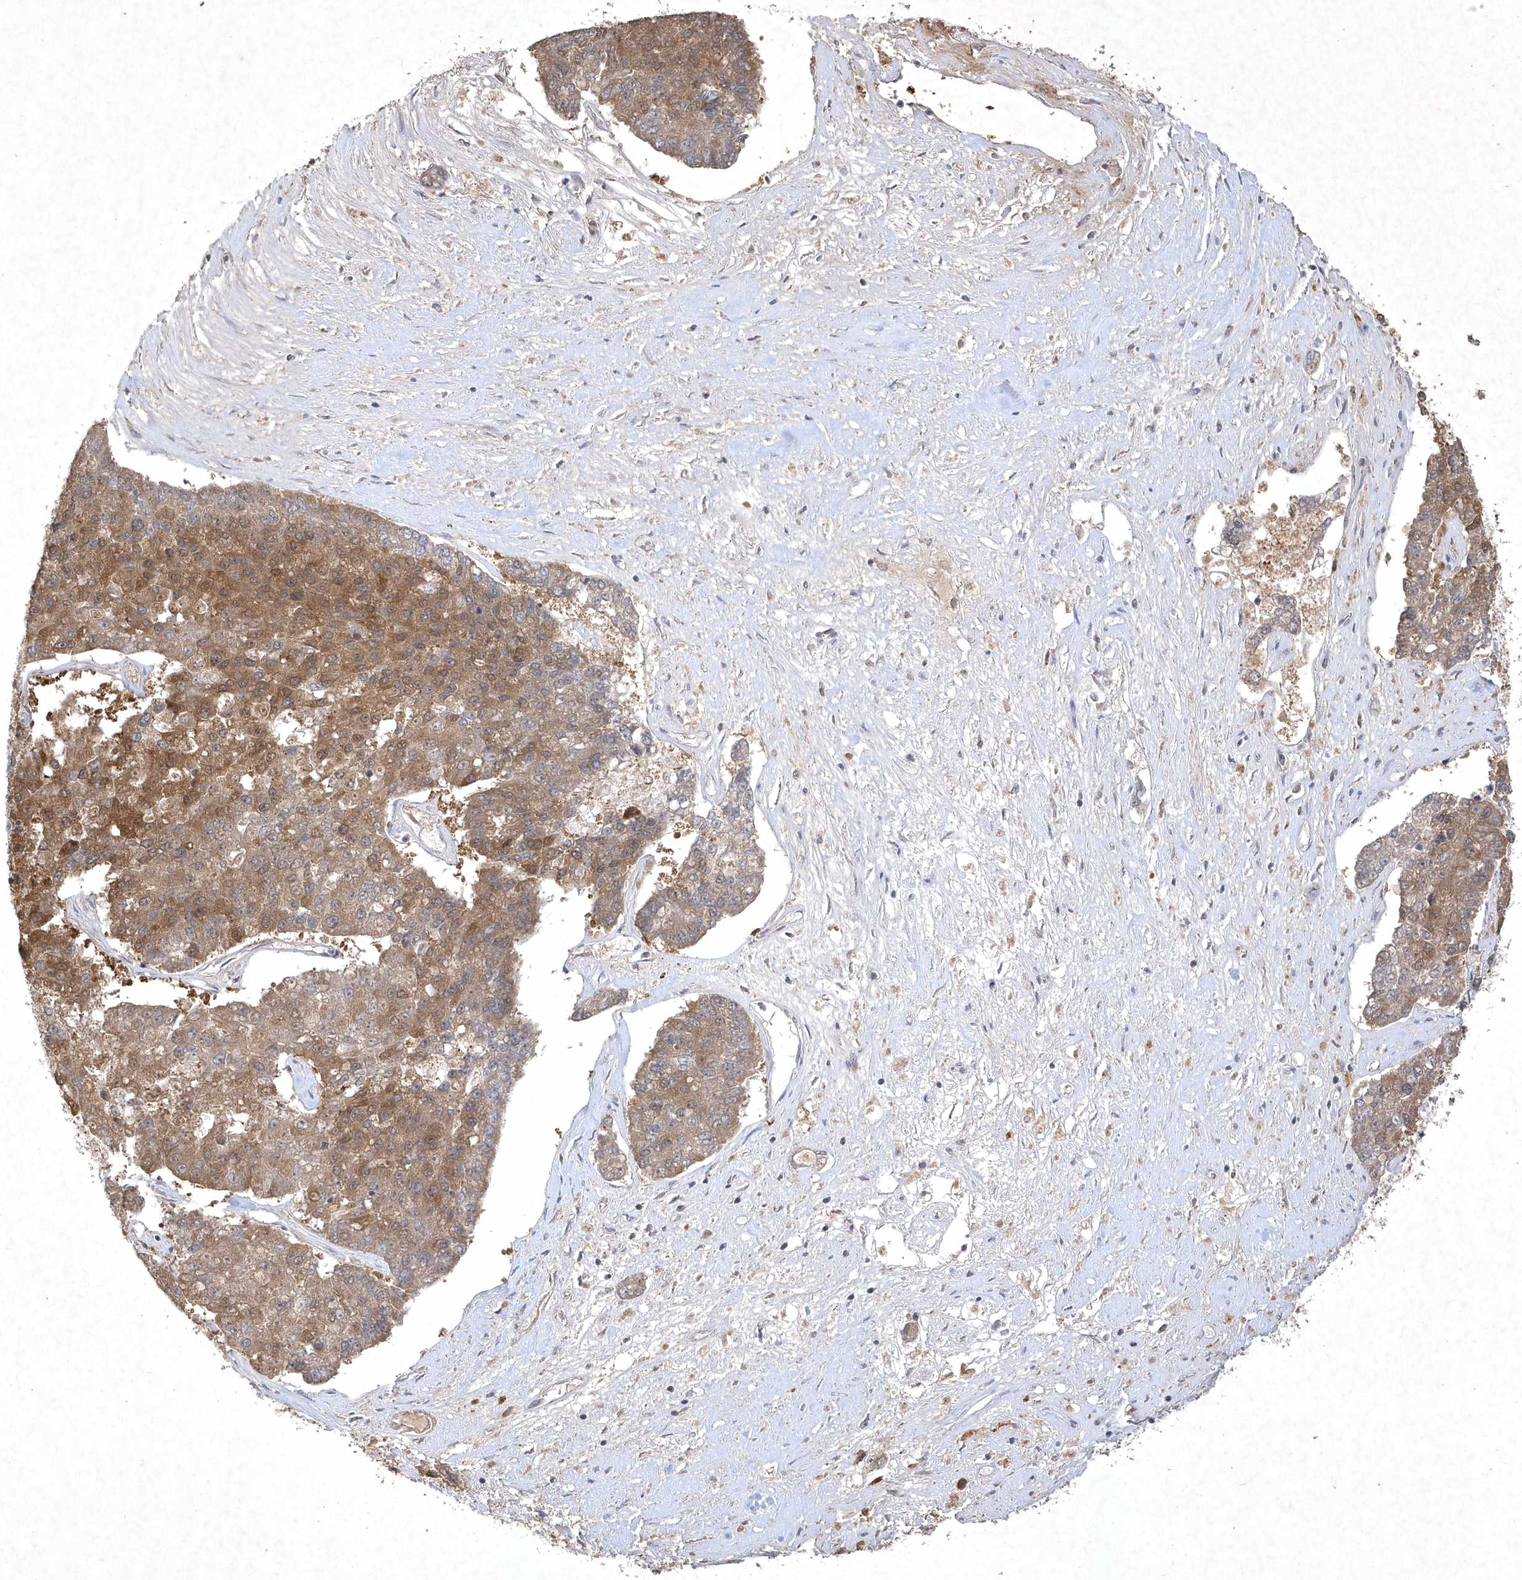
{"staining": {"intensity": "moderate", "quantity": ">75%", "location": "cytoplasmic/membranous"}, "tissue": "pancreatic cancer", "cell_type": "Tumor cells", "image_type": "cancer", "snomed": [{"axis": "morphology", "description": "Adenocarcinoma, NOS"}, {"axis": "topography", "description": "Pancreas"}], "caption": "Protein expression analysis of adenocarcinoma (pancreatic) exhibits moderate cytoplasmic/membranous expression in approximately >75% of tumor cells.", "gene": "AKR7A2", "patient": {"sex": "male", "age": 50}}